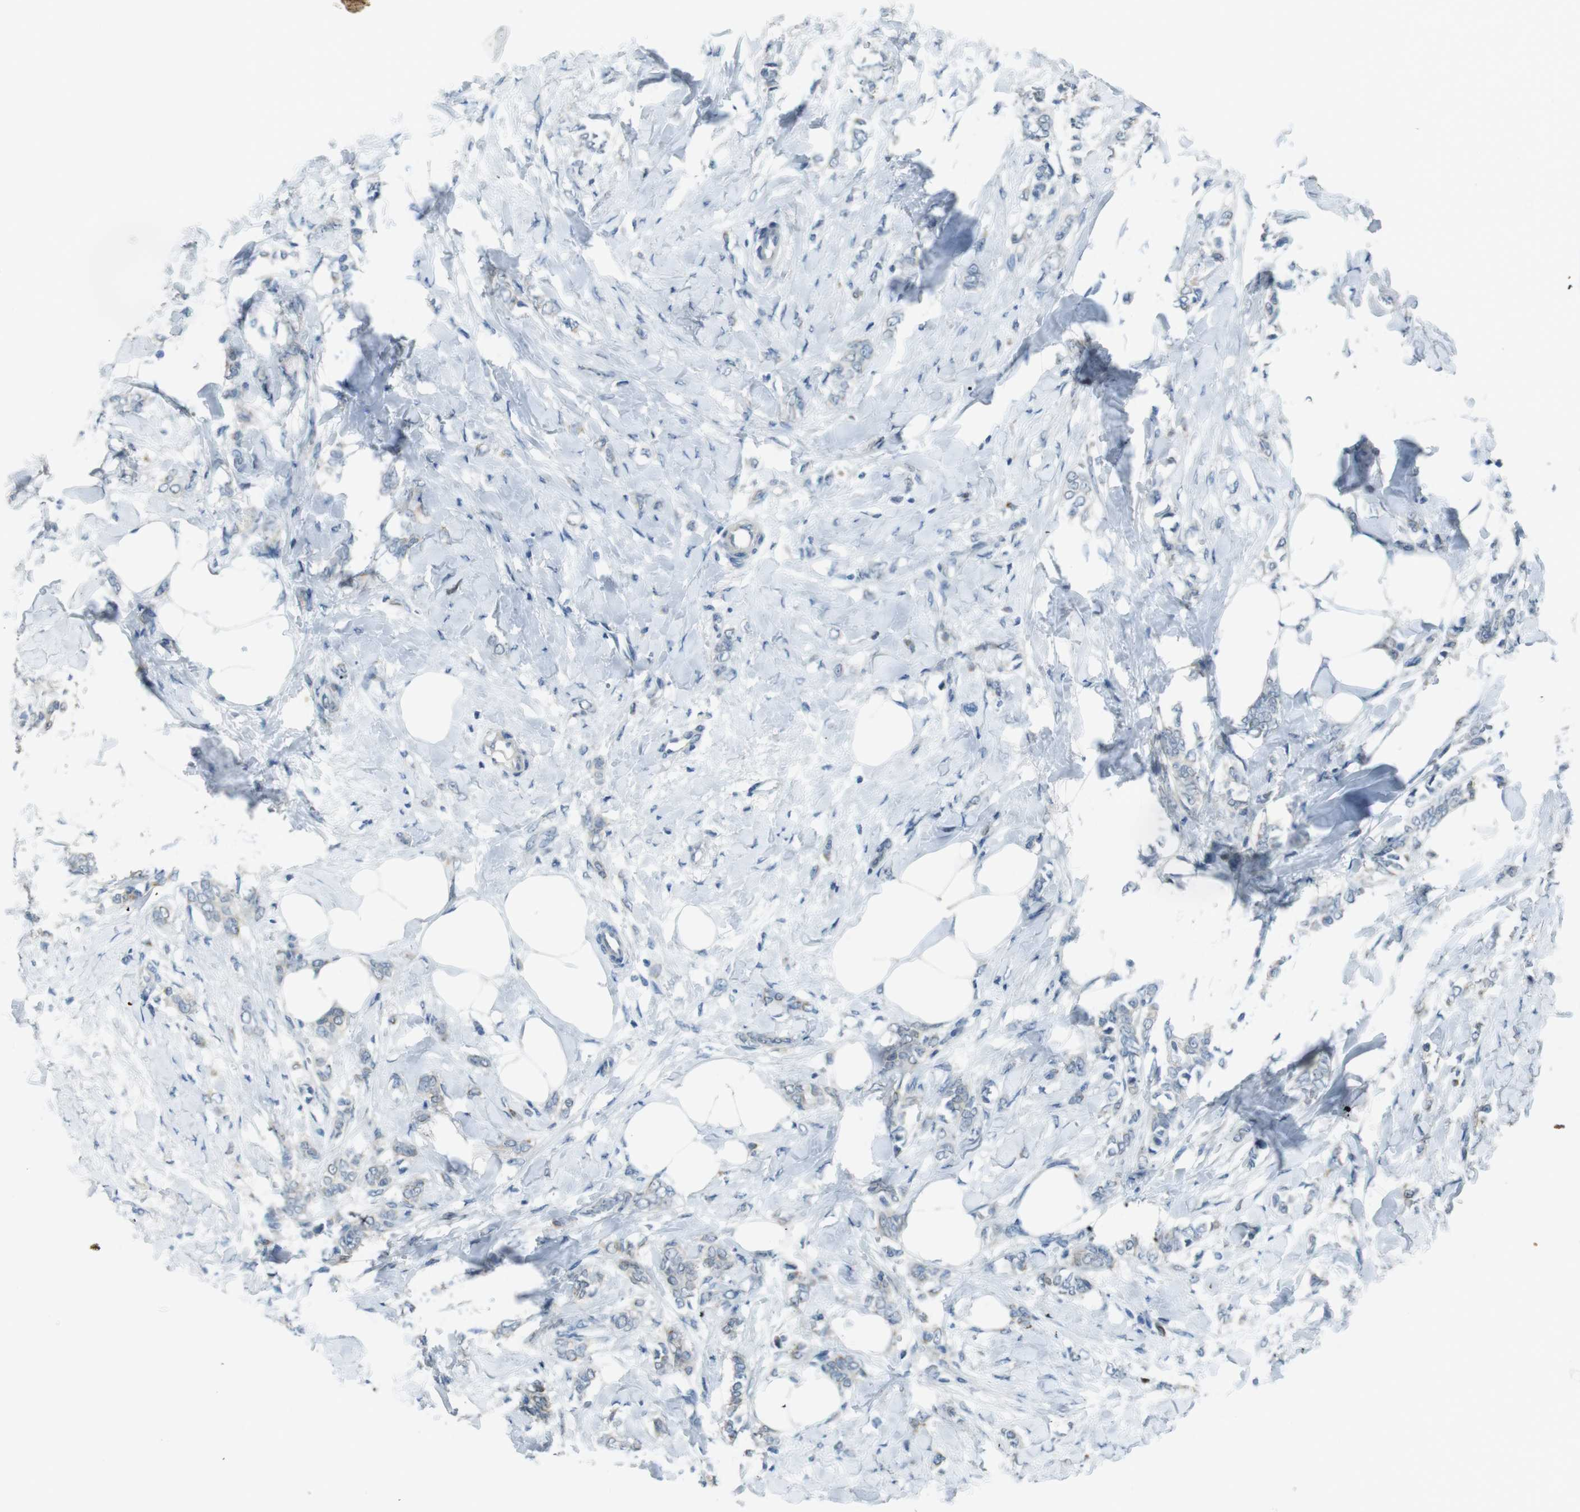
{"staining": {"intensity": "negative", "quantity": "none", "location": "none"}, "tissue": "breast cancer", "cell_type": "Tumor cells", "image_type": "cancer", "snomed": [{"axis": "morphology", "description": "Lobular carcinoma, in situ"}, {"axis": "morphology", "description": "Lobular carcinoma"}, {"axis": "topography", "description": "Breast"}], "caption": "DAB immunohistochemical staining of human breast cancer displays no significant staining in tumor cells.", "gene": "ENTPD7", "patient": {"sex": "female", "age": 41}}